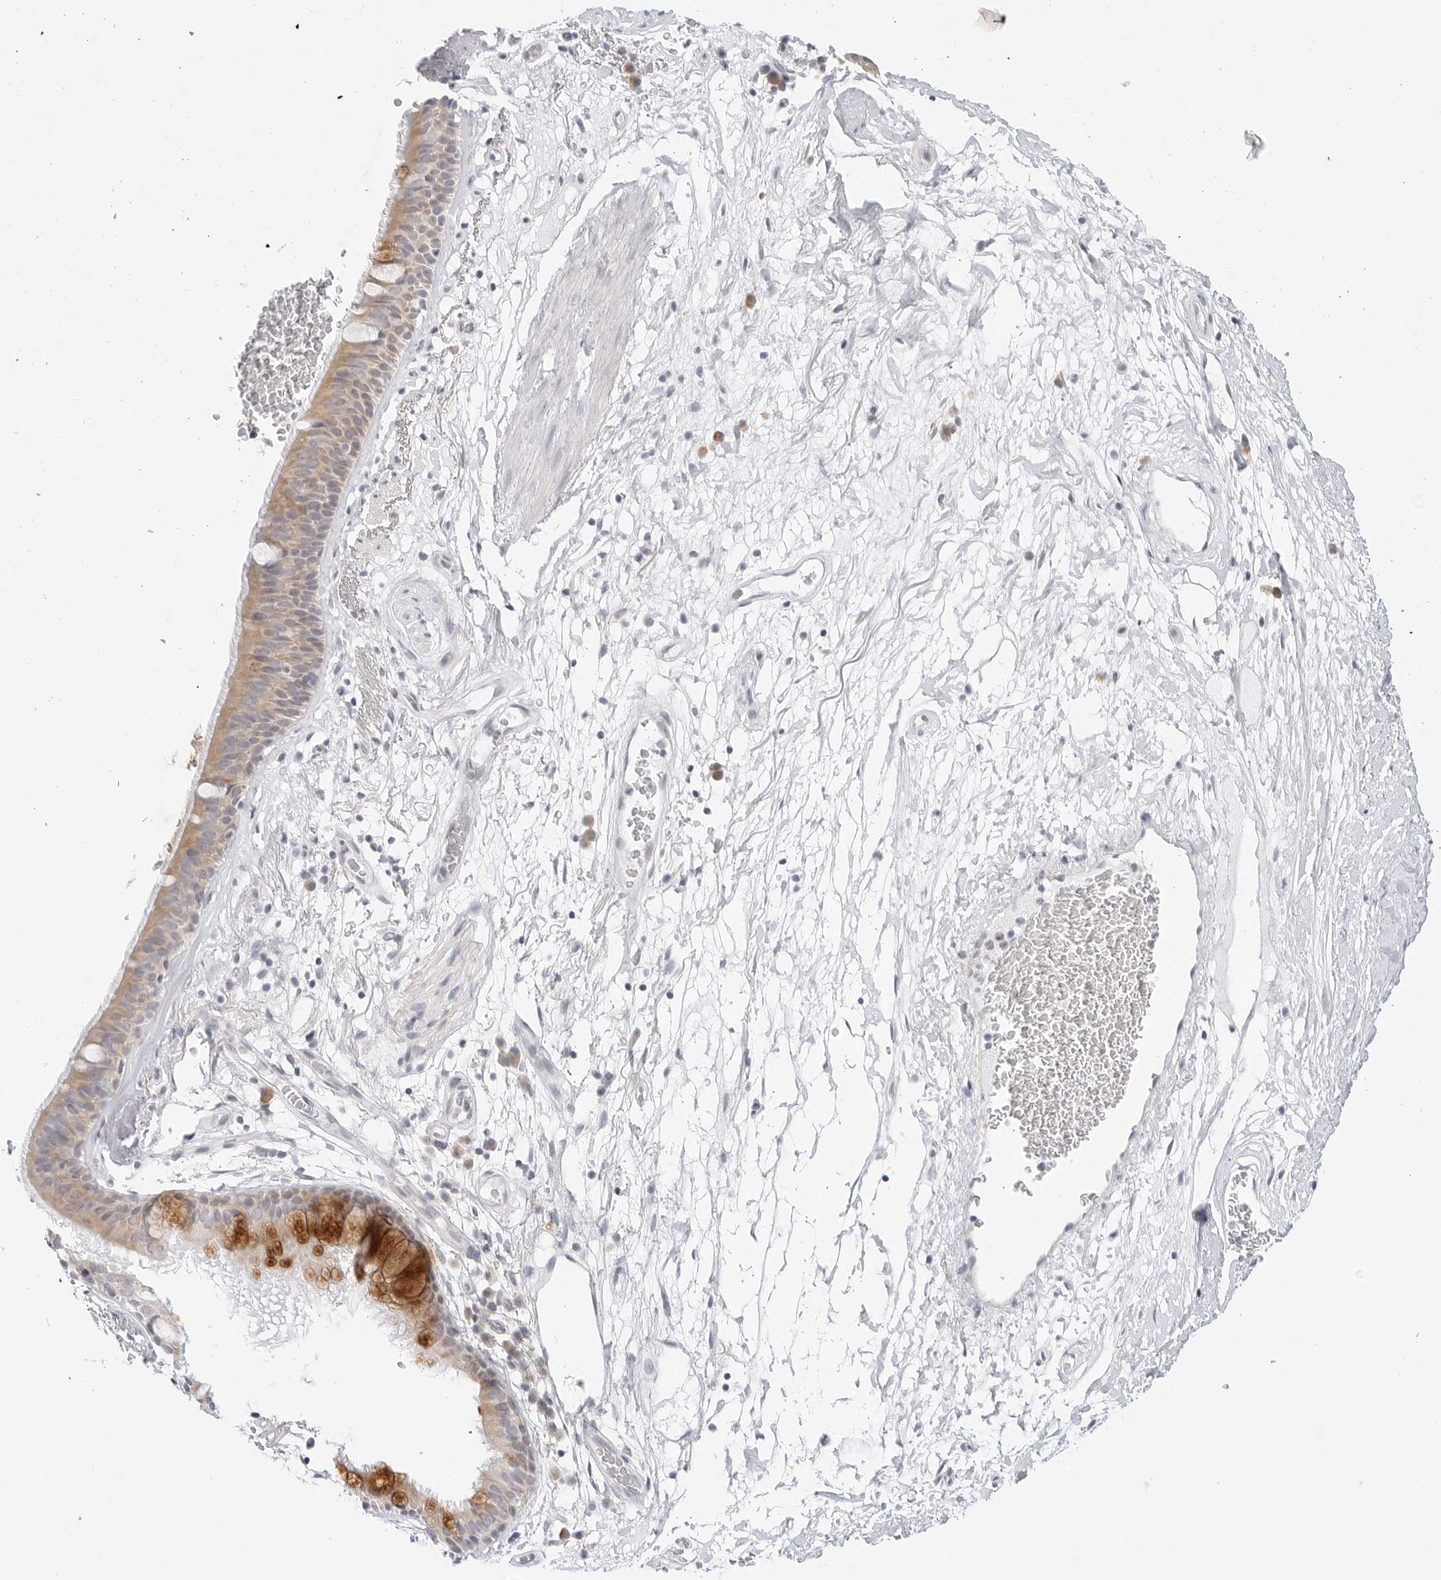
{"staining": {"intensity": "strong", "quantity": "<25%", "location": "cytoplasmic/membranous"}, "tissue": "bronchus", "cell_type": "Respiratory epithelial cells", "image_type": "normal", "snomed": [{"axis": "morphology", "description": "Normal tissue, NOS"}, {"axis": "topography", "description": "Cartilage tissue"}], "caption": "Immunohistochemical staining of benign bronchus shows medium levels of strong cytoplasmic/membranous staining in about <25% of respiratory epithelial cells. The staining is performed using DAB brown chromogen to label protein expression. The nuclei are counter-stained blue using hematoxylin.", "gene": "TCP1", "patient": {"sex": "female", "age": 63}}